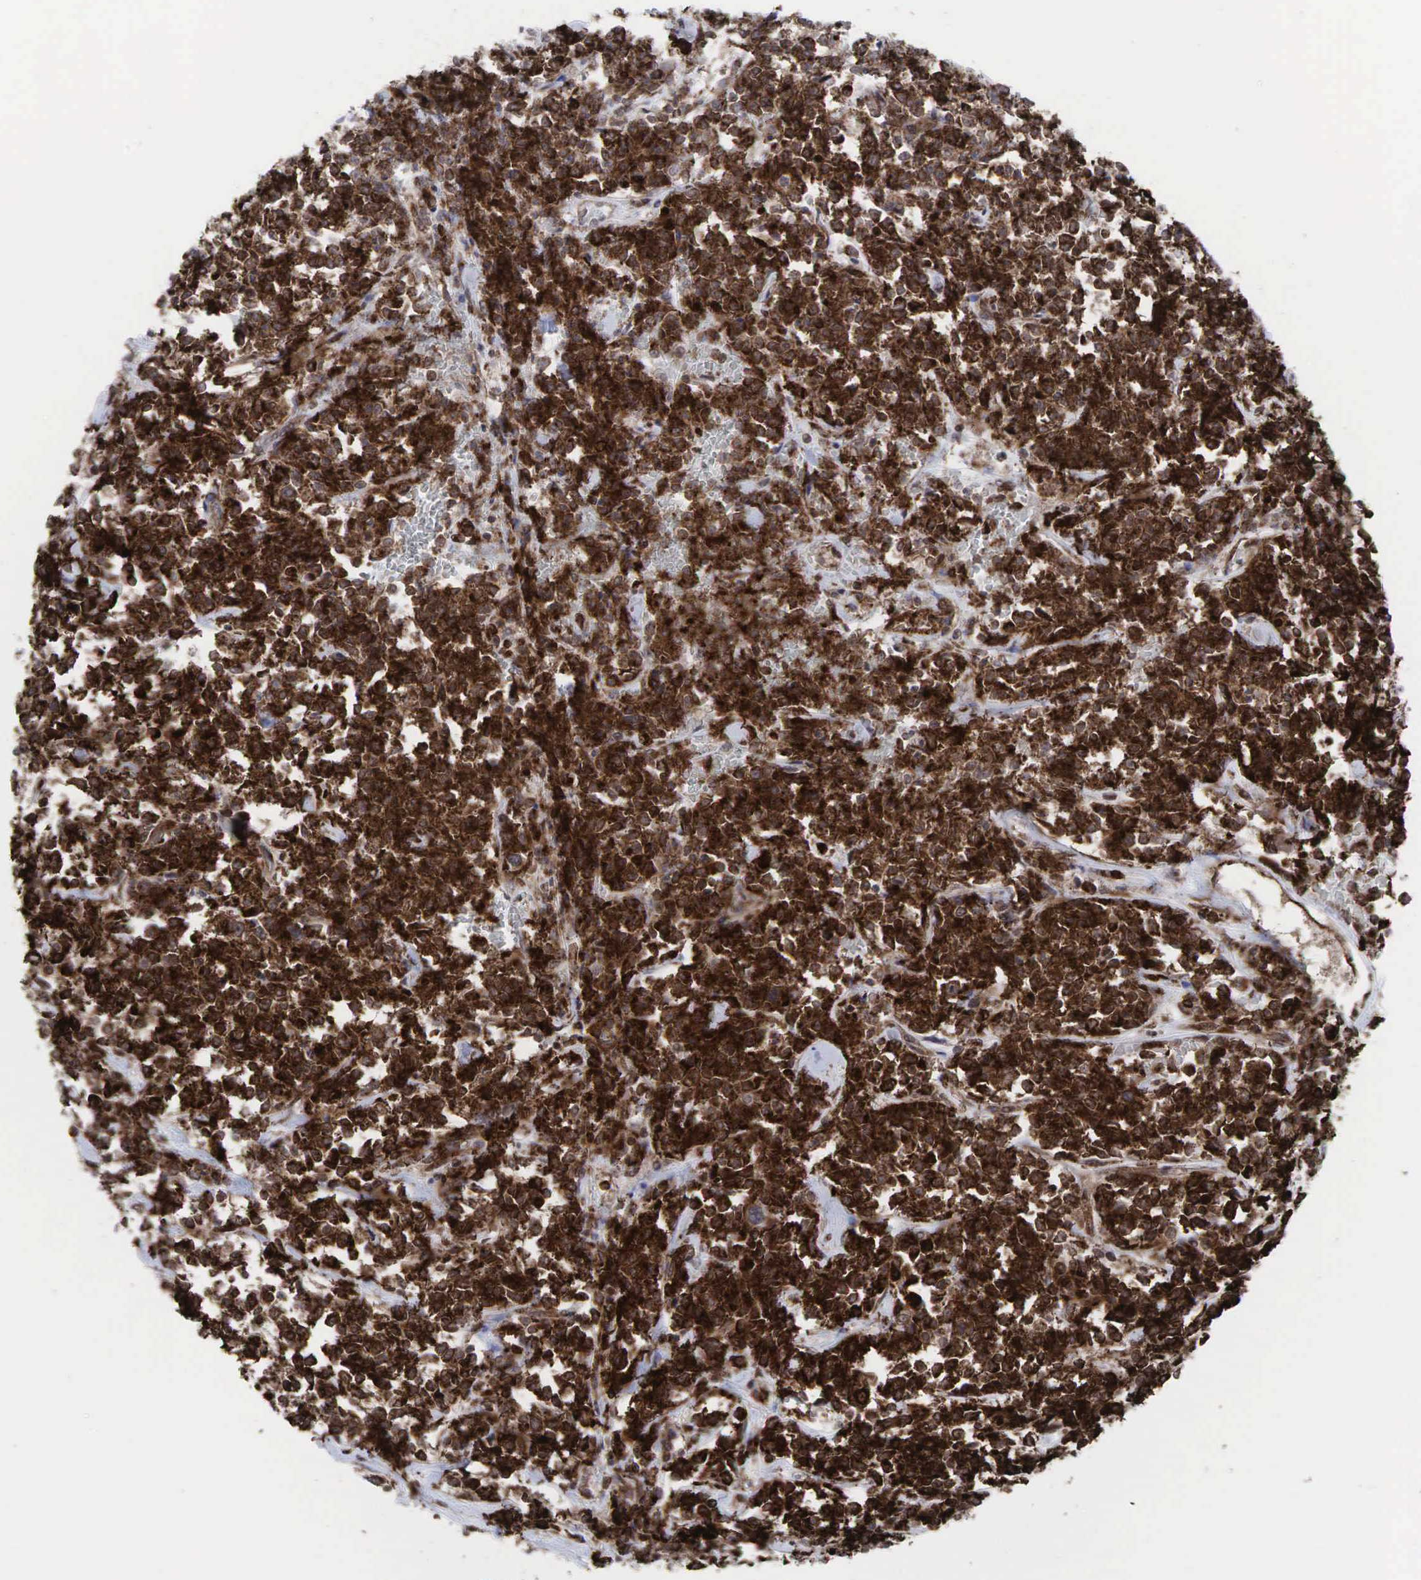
{"staining": {"intensity": "strong", "quantity": ">75%", "location": "cytoplasmic/membranous"}, "tissue": "lymphoma", "cell_type": "Tumor cells", "image_type": "cancer", "snomed": [{"axis": "morphology", "description": "Malignant lymphoma, non-Hodgkin's type, Low grade"}, {"axis": "topography", "description": "Small intestine"}], "caption": "Tumor cells reveal strong cytoplasmic/membranous positivity in about >75% of cells in malignant lymphoma, non-Hodgkin's type (low-grade).", "gene": "GPRASP1", "patient": {"sex": "female", "age": 59}}